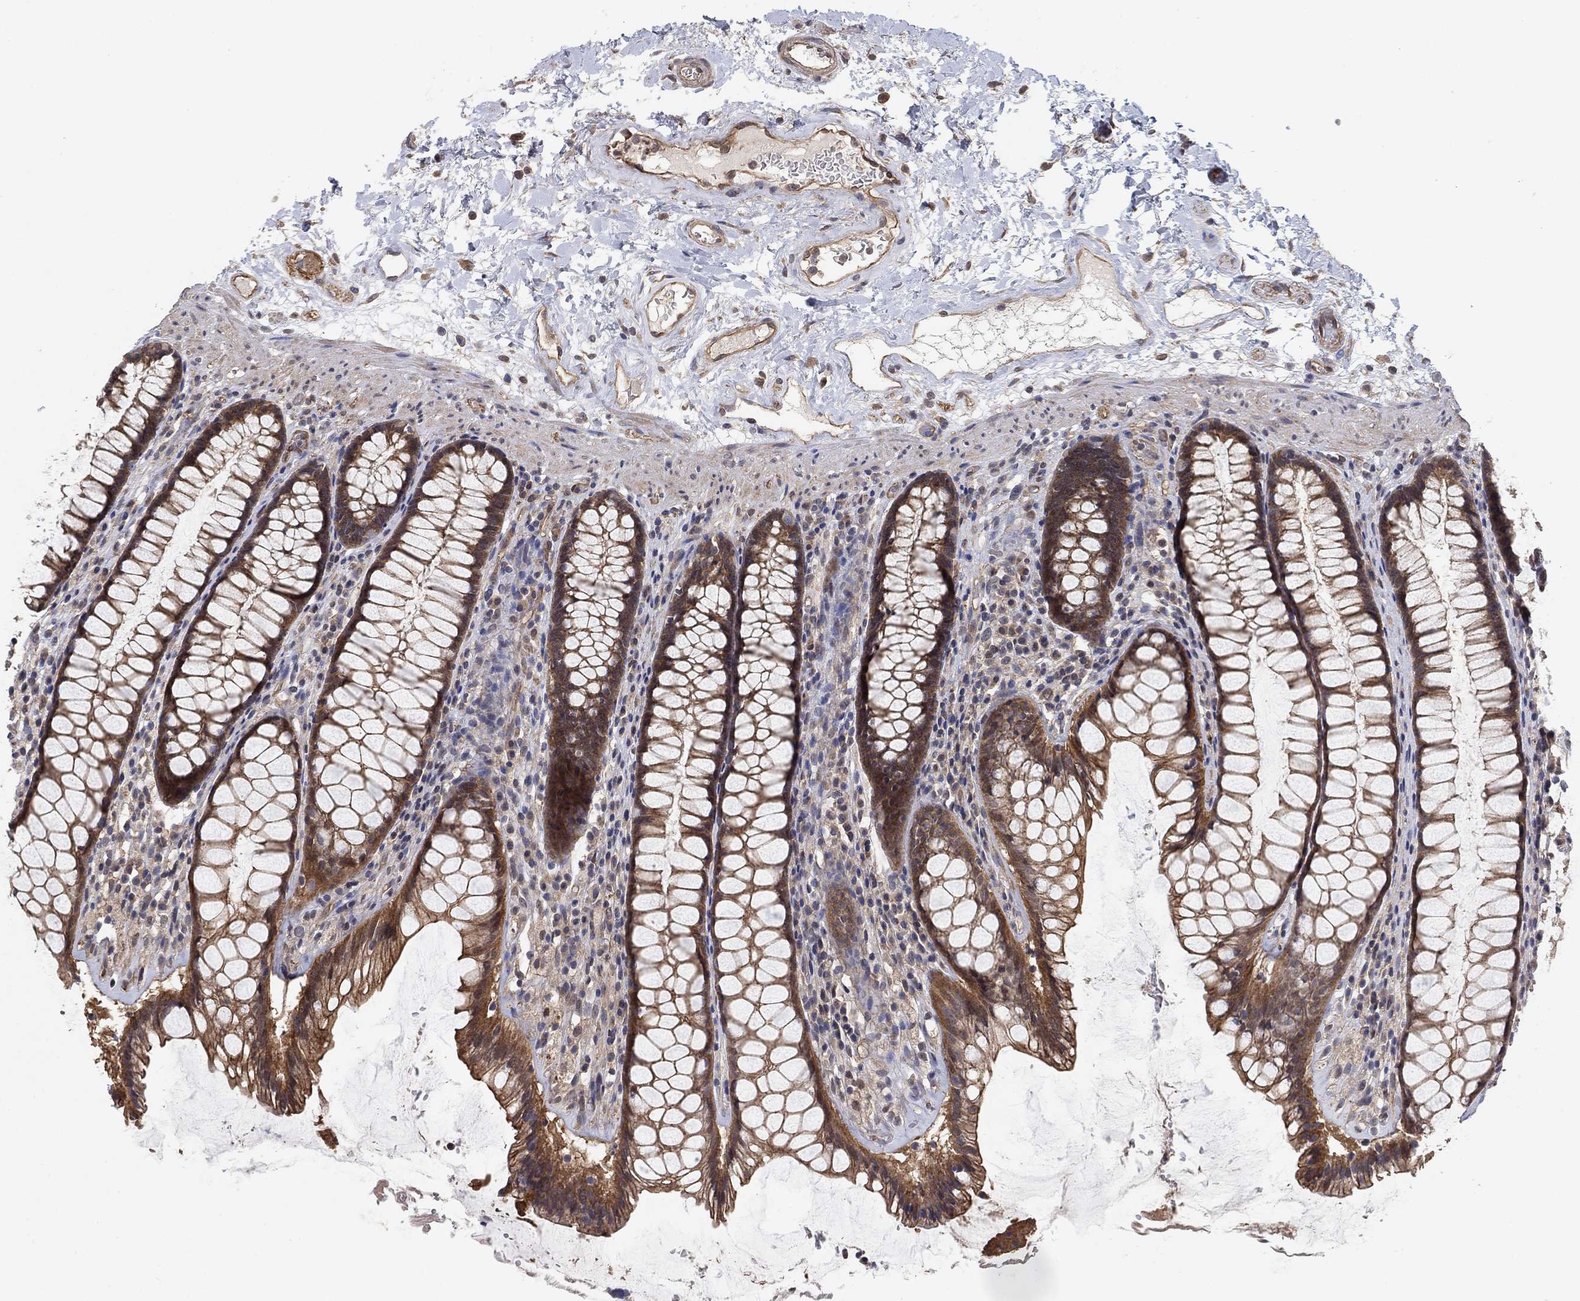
{"staining": {"intensity": "moderate", "quantity": ">75%", "location": "cytoplasmic/membranous"}, "tissue": "rectum", "cell_type": "Glandular cells", "image_type": "normal", "snomed": [{"axis": "morphology", "description": "Normal tissue, NOS"}, {"axis": "topography", "description": "Rectum"}], "caption": "This histopathology image shows normal rectum stained with immunohistochemistry to label a protein in brown. The cytoplasmic/membranous of glandular cells show moderate positivity for the protein. Nuclei are counter-stained blue.", "gene": "MCUR1", "patient": {"sex": "male", "age": 72}}